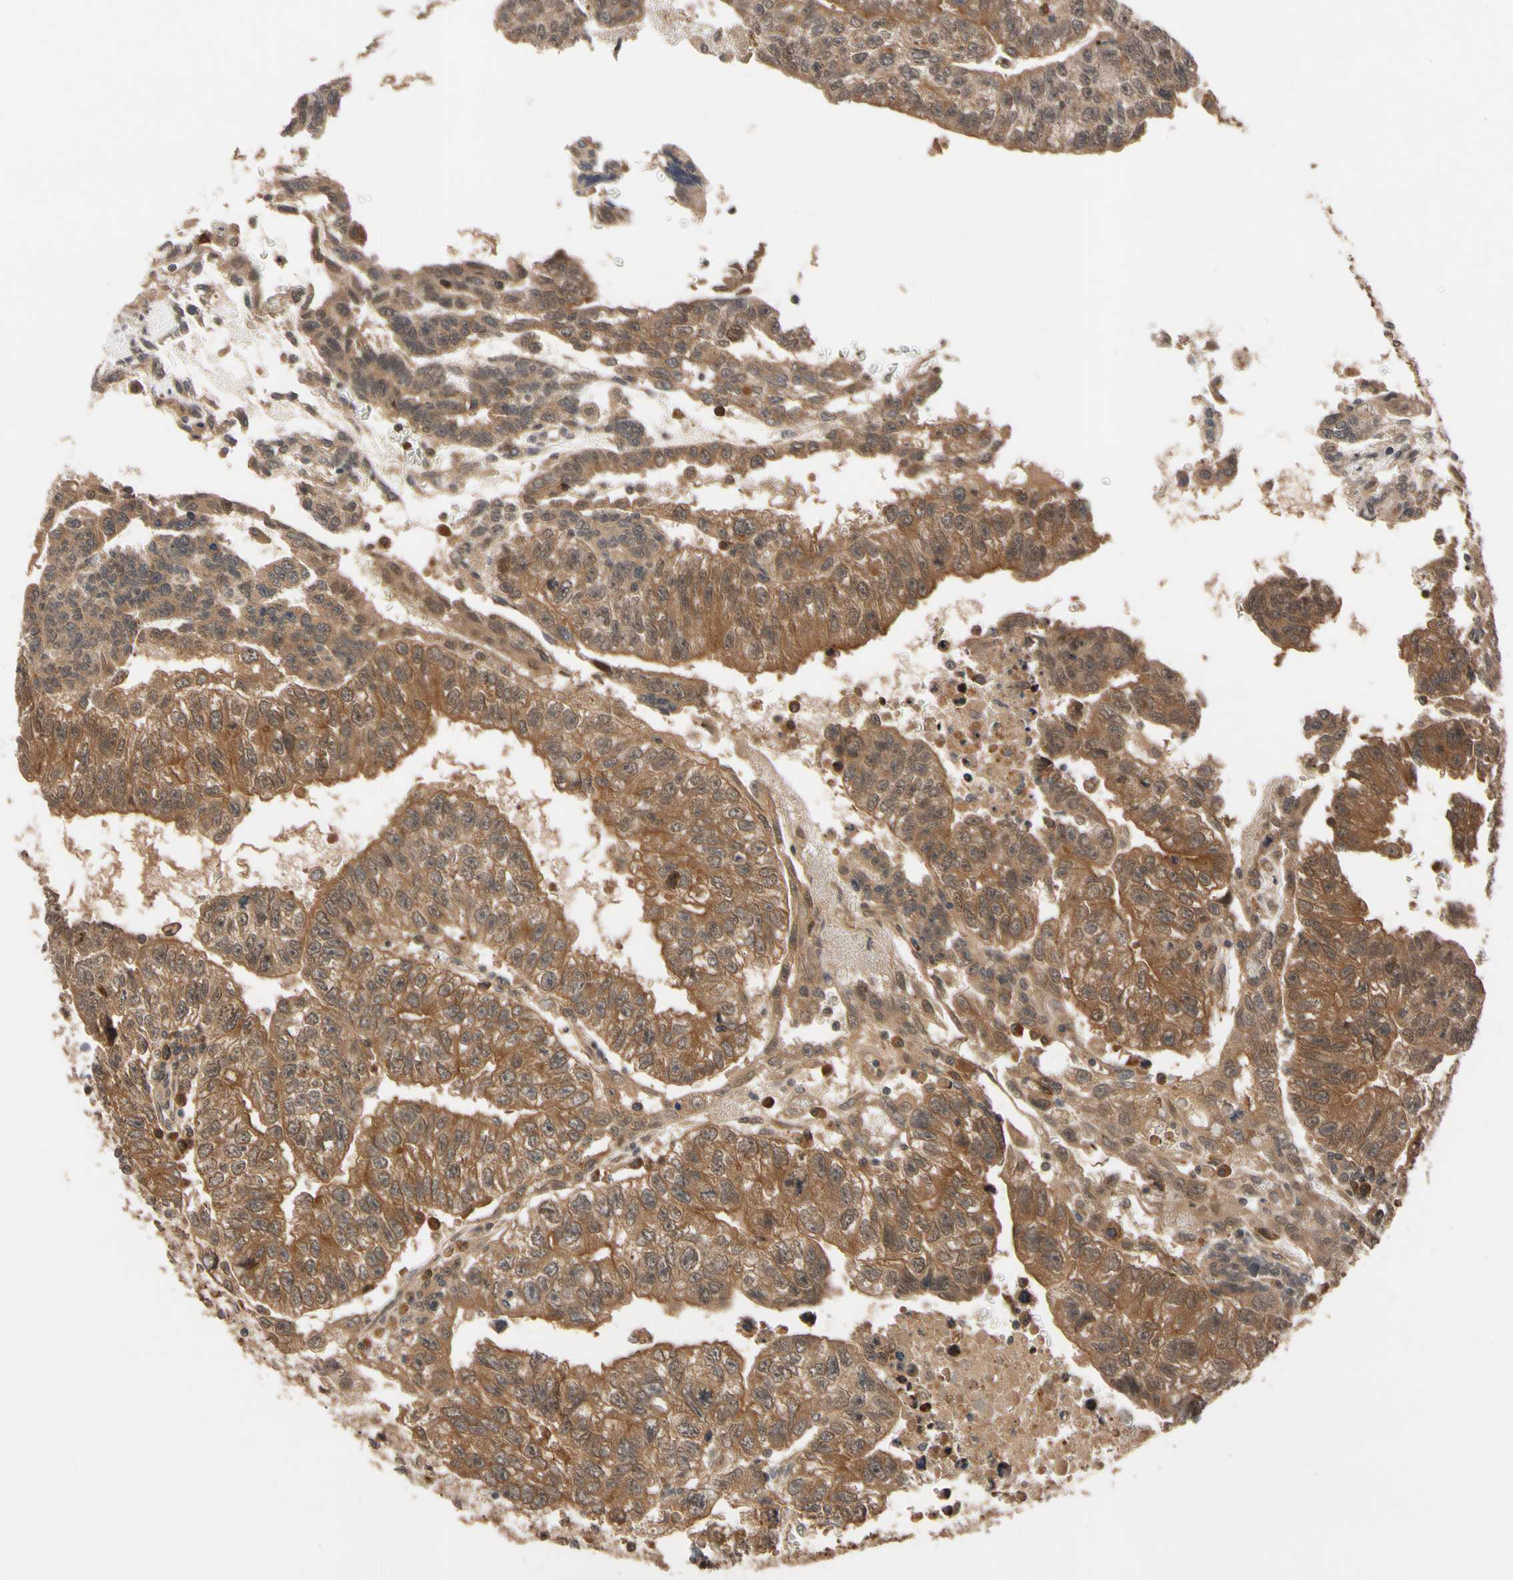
{"staining": {"intensity": "strong", "quantity": ">75%", "location": "cytoplasmic/membranous"}, "tissue": "testis cancer", "cell_type": "Tumor cells", "image_type": "cancer", "snomed": [{"axis": "morphology", "description": "Seminoma, NOS"}, {"axis": "morphology", "description": "Carcinoma, Embryonal, NOS"}, {"axis": "topography", "description": "Testis"}], "caption": "Strong cytoplasmic/membranous protein expression is appreciated in approximately >75% of tumor cells in testis cancer (embryonal carcinoma).", "gene": "CYTIP", "patient": {"sex": "male", "age": 52}}